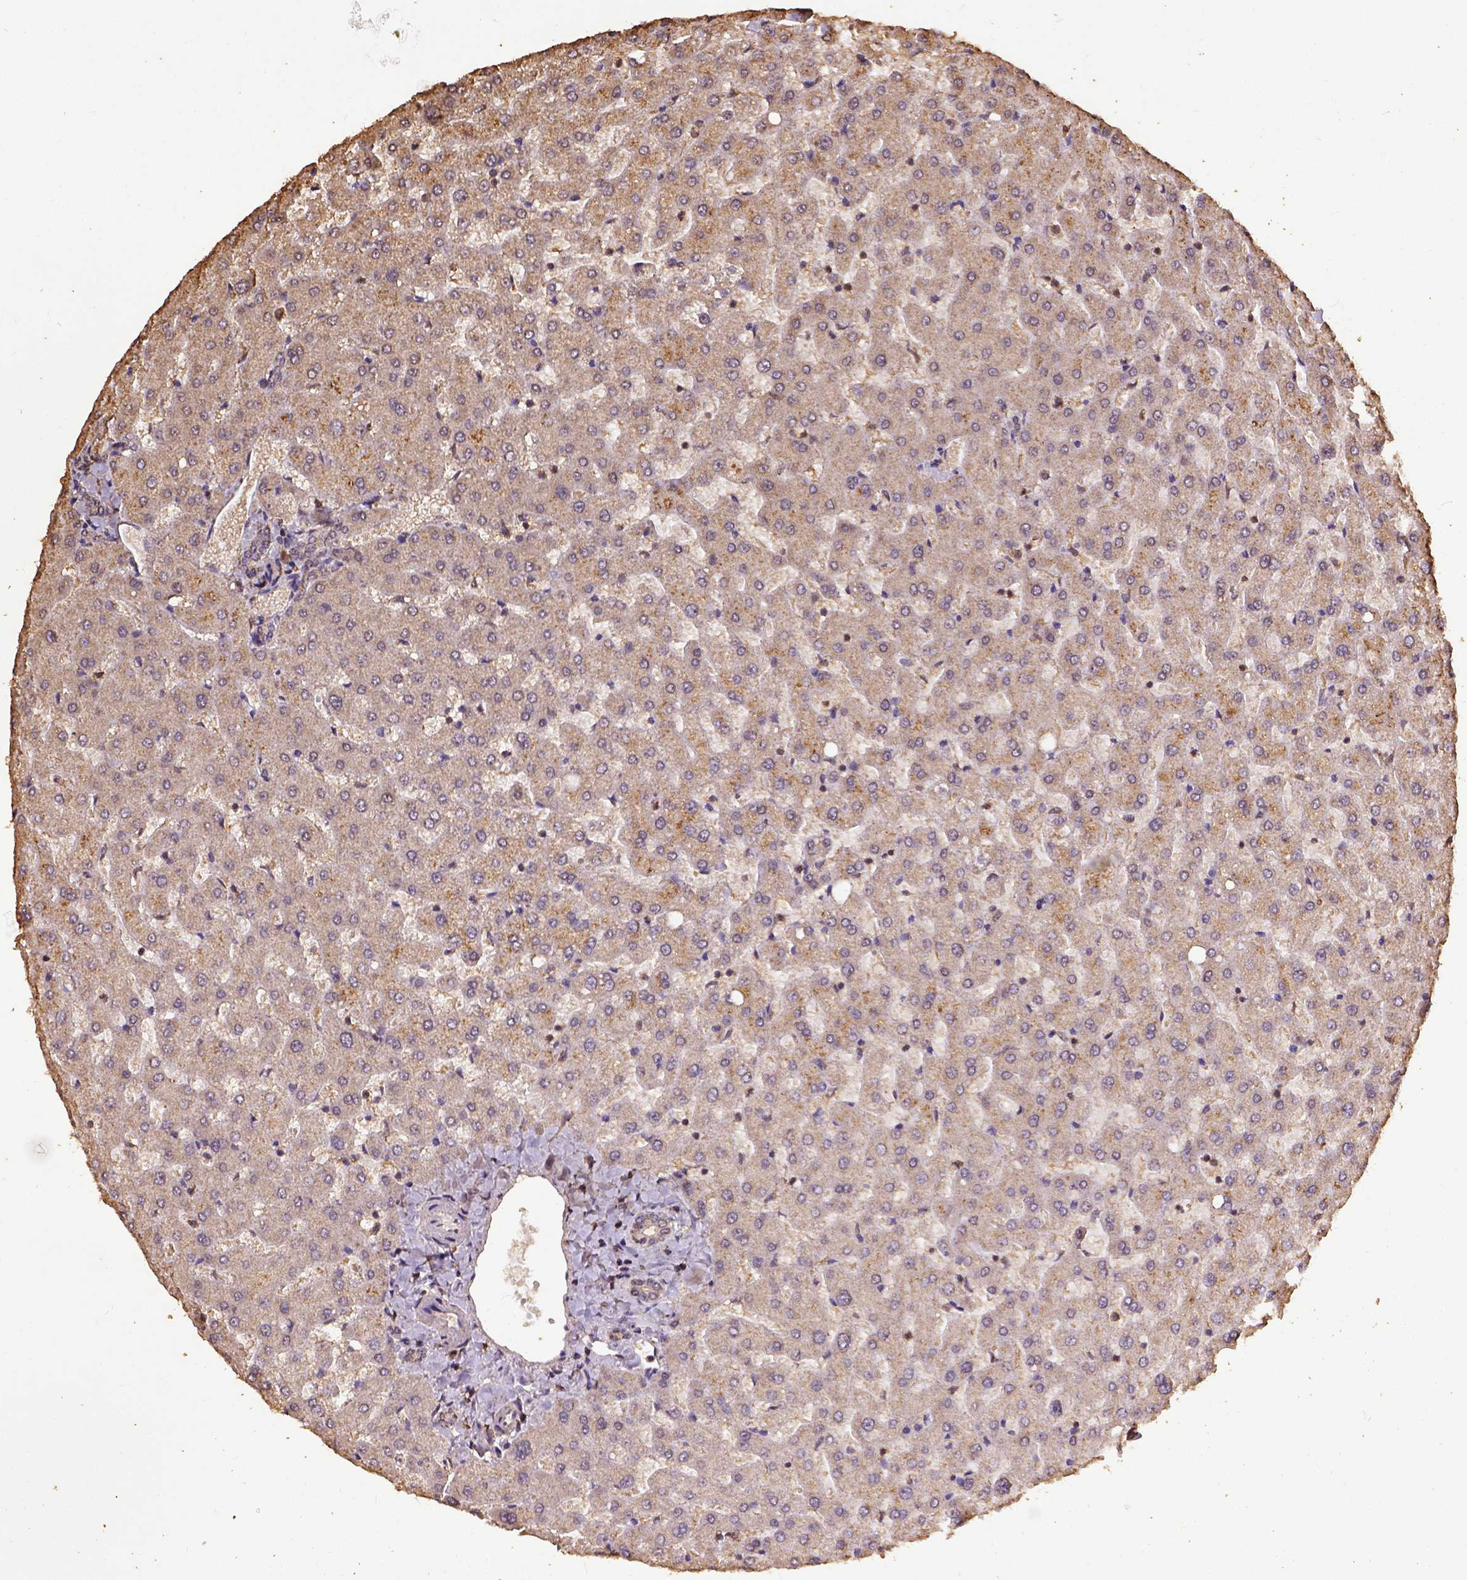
{"staining": {"intensity": "negative", "quantity": "none", "location": "none"}, "tissue": "liver", "cell_type": "Cholangiocytes", "image_type": "normal", "snomed": [{"axis": "morphology", "description": "Normal tissue, NOS"}, {"axis": "topography", "description": "Liver"}], "caption": "Immunohistochemical staining of benign human liver exhibits no significant expression in cholangiocytes. (DAB (3,3'-diaminobenzidine) immunohistochemistry, high magnification).", "gene": "NACC1", "patient": {"sex": "female", "age": 50}}